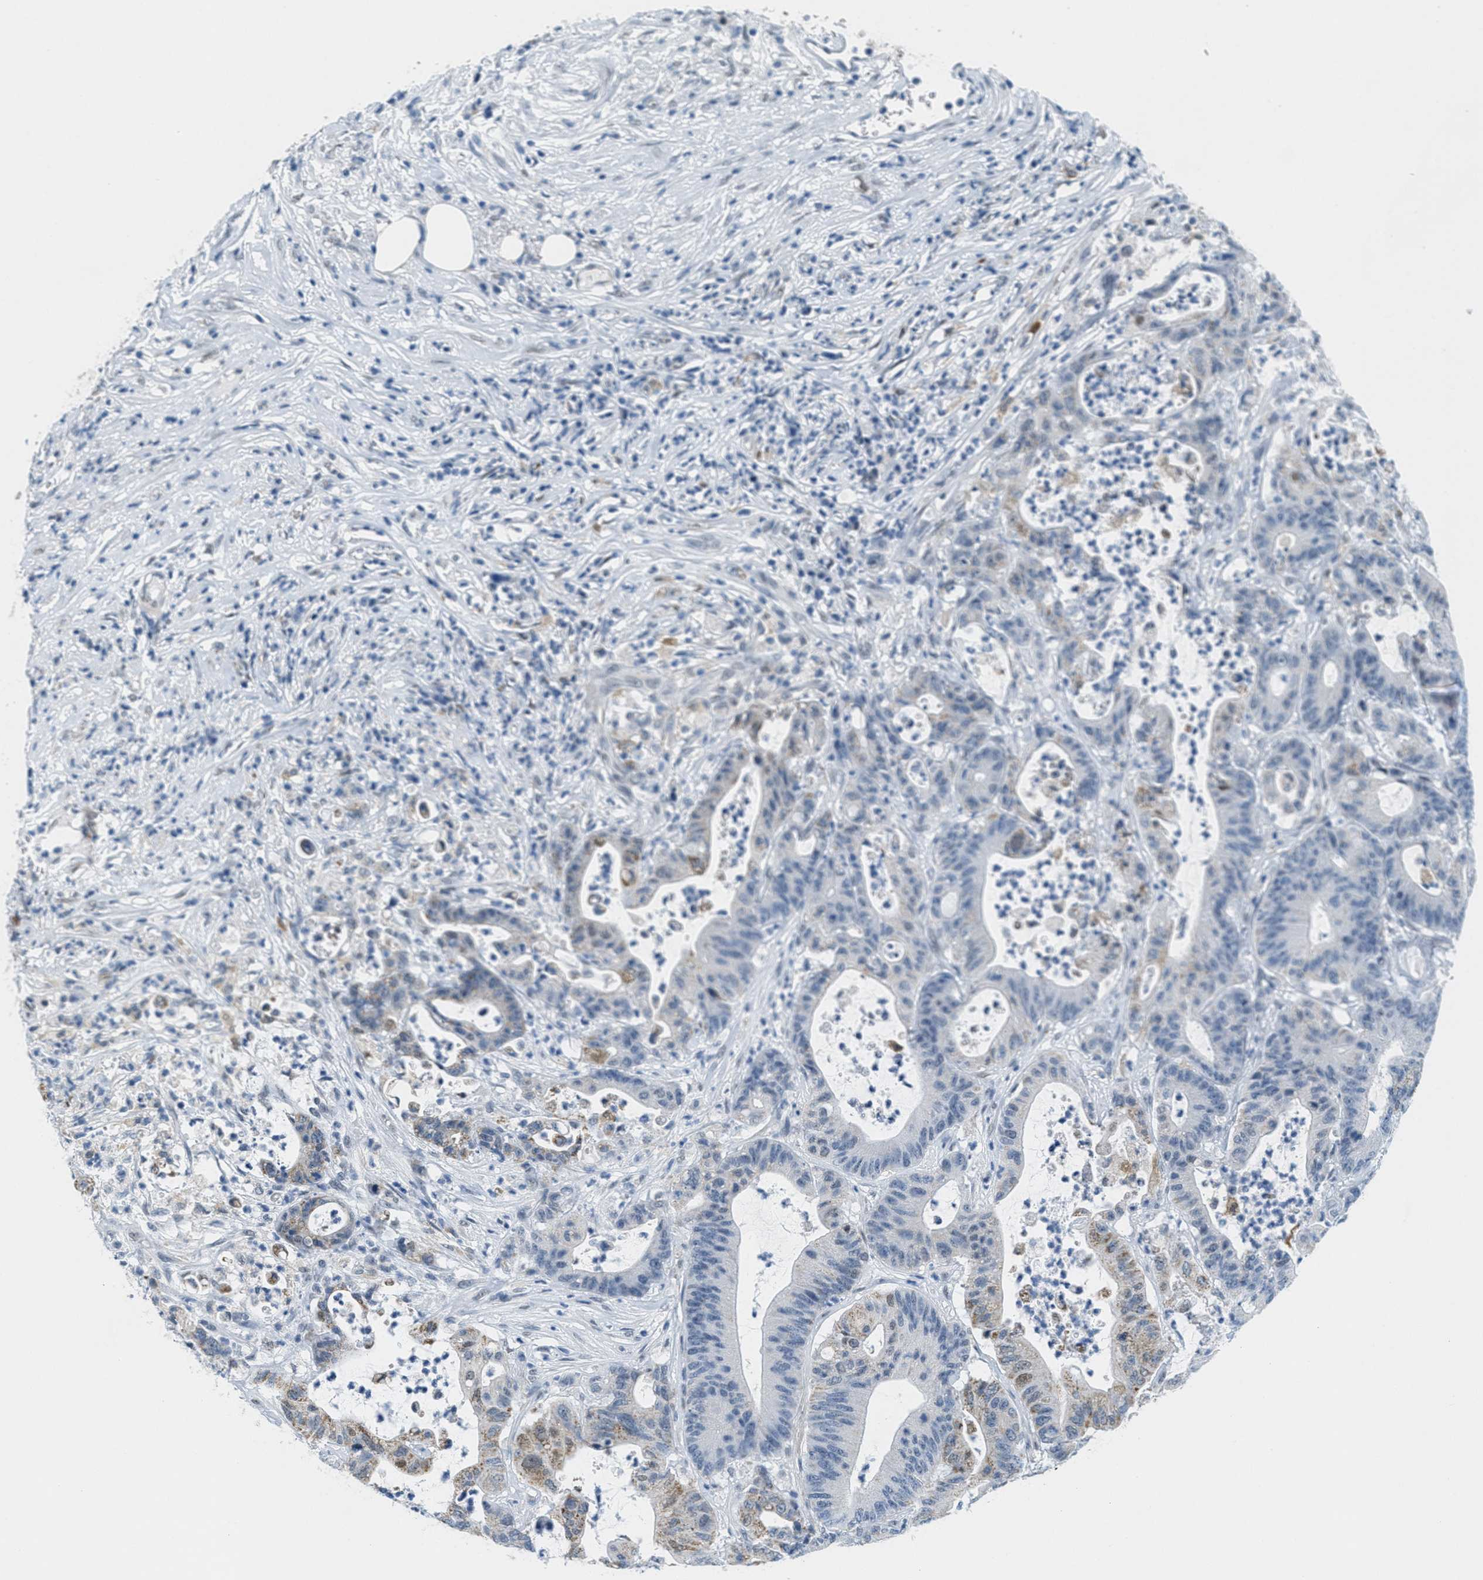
{"staining": {"intensity": "moderate", "quantity": "<25%", "location": "cytoplasmic/membranous"}, "tissue": "colorectal cancer", "cell_type": "Tumor cells", "image_type": "cancer", "snomed": [{"axis": "morphology", "description": "Adenocarcinoma, NOS"}, {"axis": "topography", "description": "Colon"}], "caption": "Immunohistochemical staining of colorectal adenocarcinoma reveals low levels of moderate cytoplasmic/membranous expression in about <25% of tumor cells.", "gene": "HS3ST2", "patient": {"sex": "female", "age": 84}}